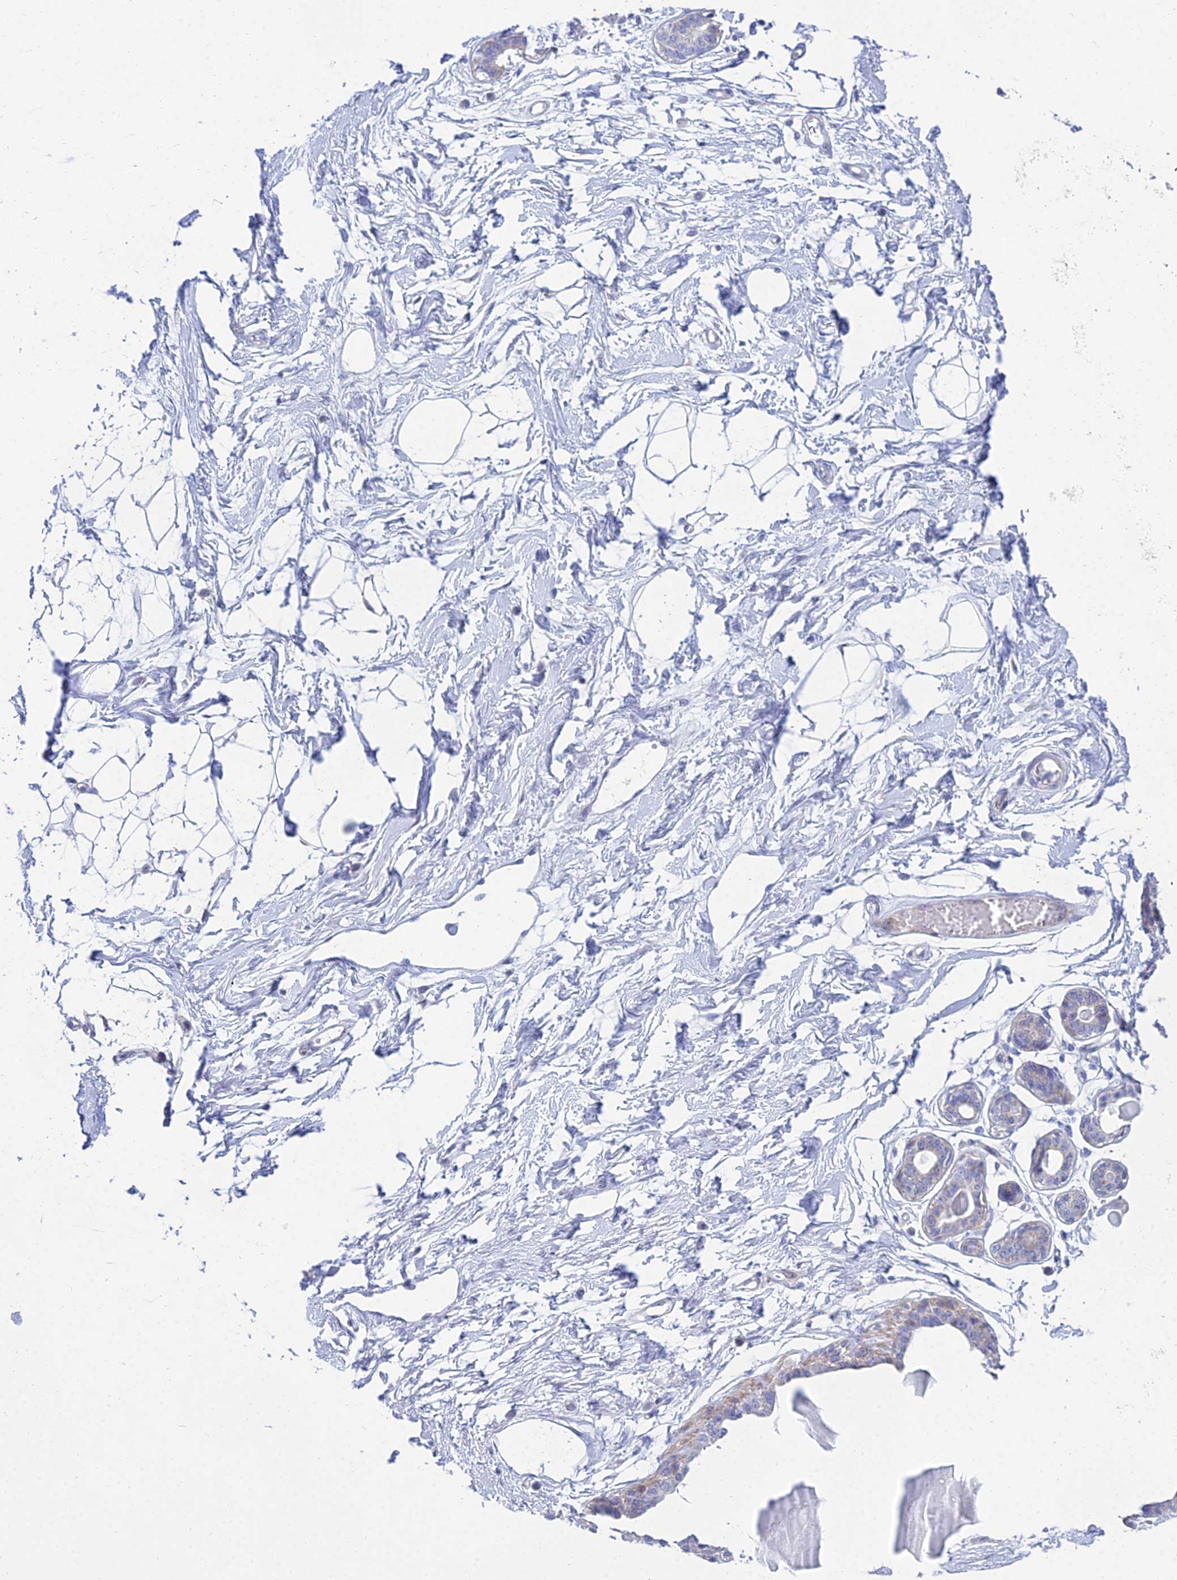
{"staining": {"intensity": "negative", "quantity": "none", "location": "none"}, "tissue": "breast", "cell_type": "Adipocytes", "image_type": "normal", "snomed": [{"axis": "morphology", "description": "Normal tissue, NOS"}, {"axis": "topography", "description": "Breast"}], "caption": "Immunohistochemistry (IHC) photomicrograph of unremarkable breast: human breast stained with DAB shows no significant protein expression in adipocytes. The staining is performed using DAB (3,3'-diaminobenzidine) brown chromogen with nuclei counter-stained in using hematoxylin.", "gene": "PRR13", "patient": {"sex": "female", "age": 45}}